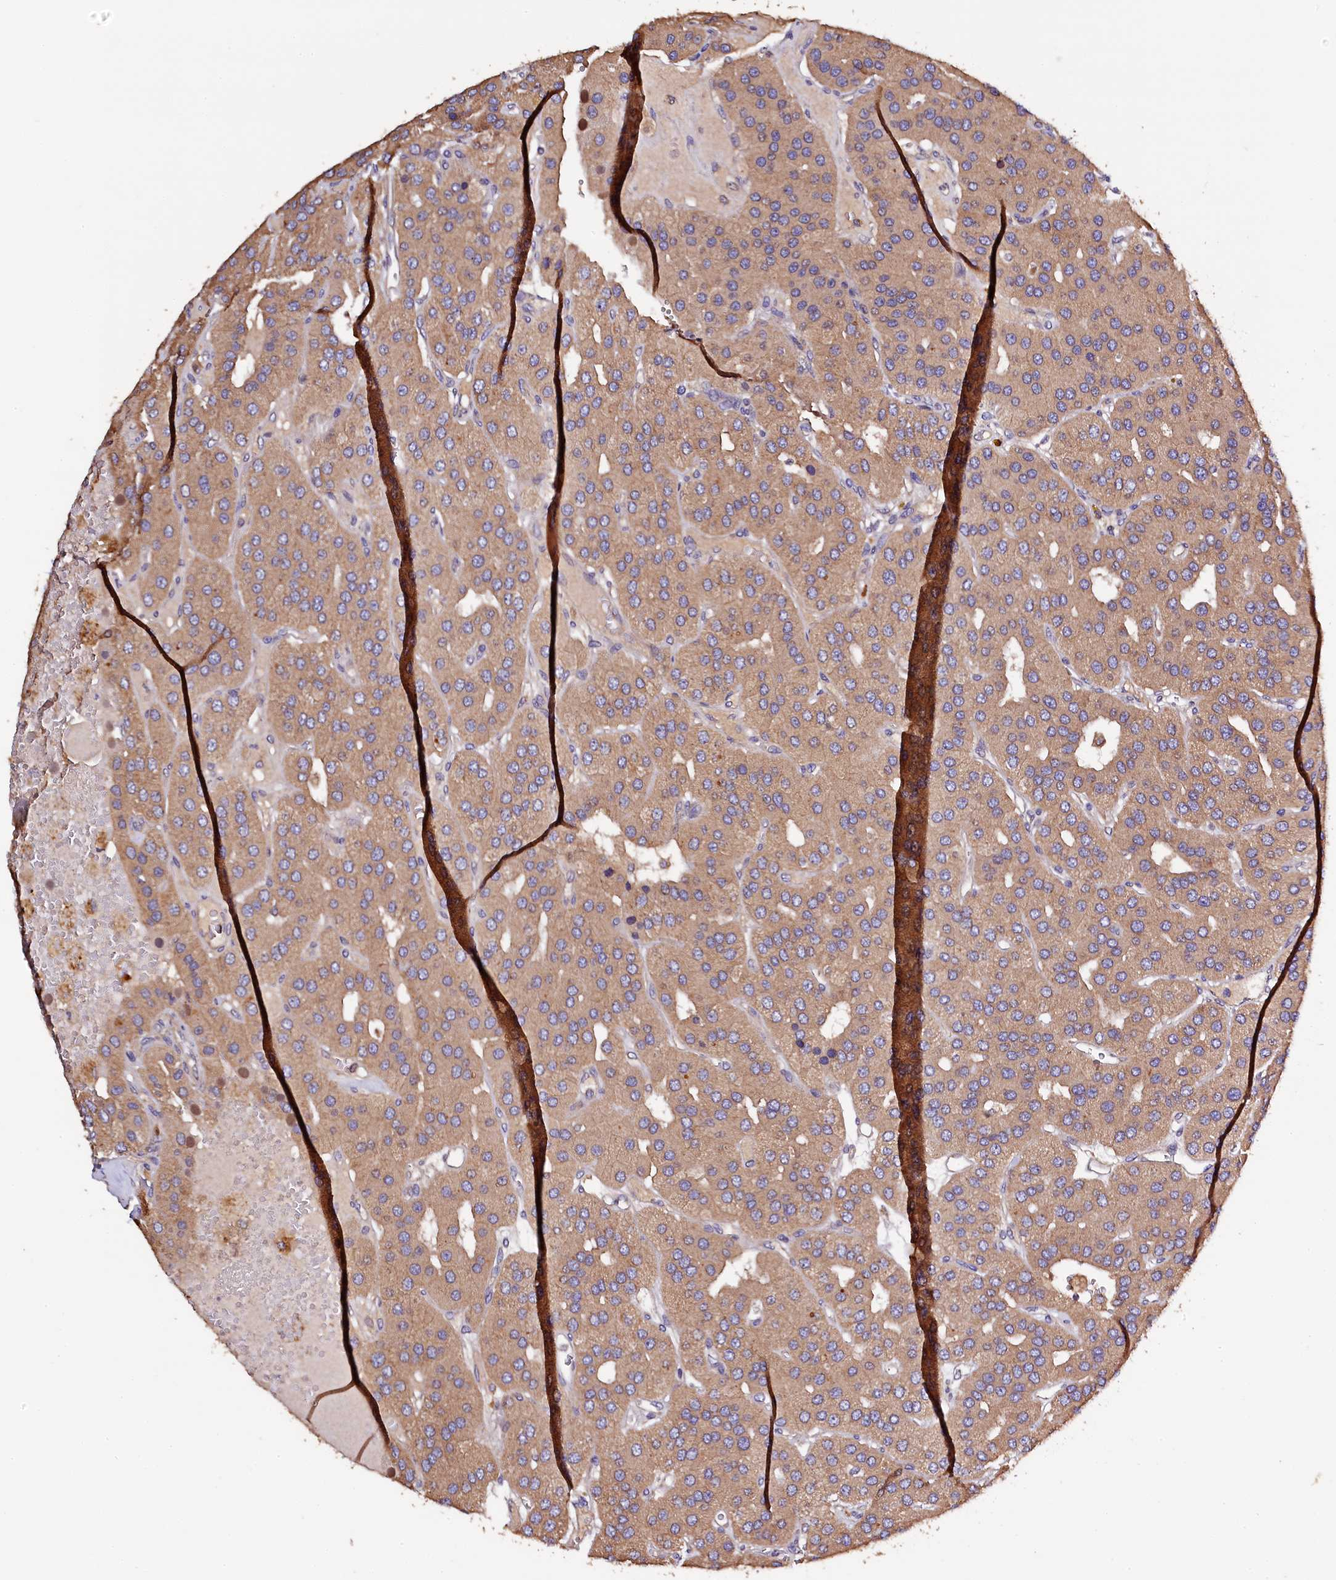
{"staining": {"intensity": "weak", "quantity": ">75%", "location": "cytoplasmic/membranous"}, "tissue": "parathyroid gland", "cell_type": "Glandular cells", "image_type": "normal", "snomed": [{"axis": "morphology", "description": "Normal tissue, NOS"}, {"axis": "morphology", "description": "Adenoma, NOS"}, {"axis": "topography", "description": "Parathyroid gland"}], "caption": "Glandular cells demonstrate low levels of weak cytoplasmic/membranous expression in about >75% of cells in unremarkable parathyroid gland.", "gene": "KLC2", "patient": {"sex": "female", "age": 86}}